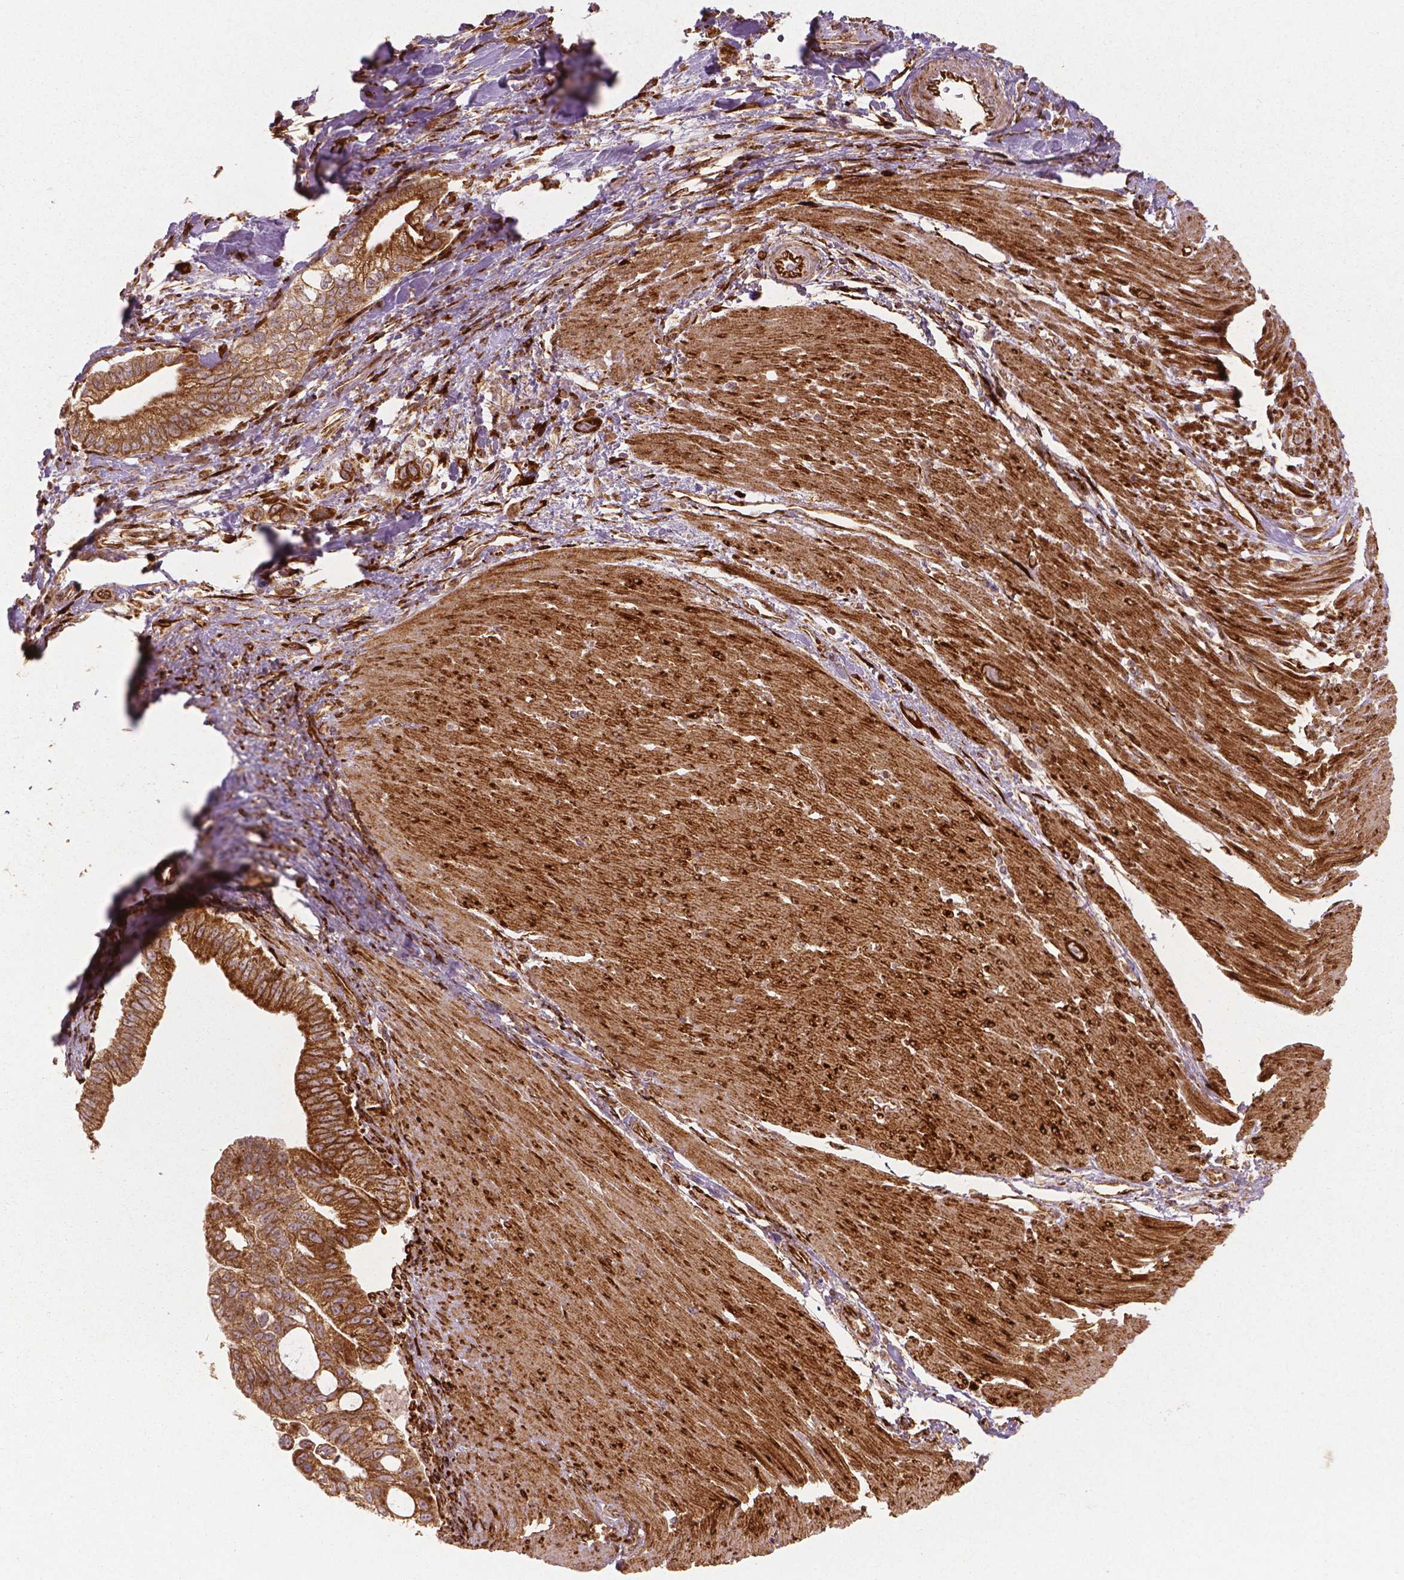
{"staining": {"intensity": "strong", "quantity": ">75%", "location": "cytoplasmic/membranous"}, "tissue": "pancreatic cancer", "cell_type": "Tumor cells", "image_type": "cancer", "snomed": [{"axis": "morphology", "description": "Adenocarcinoma, NOS"}, {"axis": "topography", "description": "Pancreas"}], "caption": "IHC image of pancreatic cancer stained for a protein (brown), which reveals high levels of strong cytoplasmic/membranous expression in approximately >75% of tumor cells.", "gene": "PGAM5", "patient": {"sex": "male", "age": 70}}